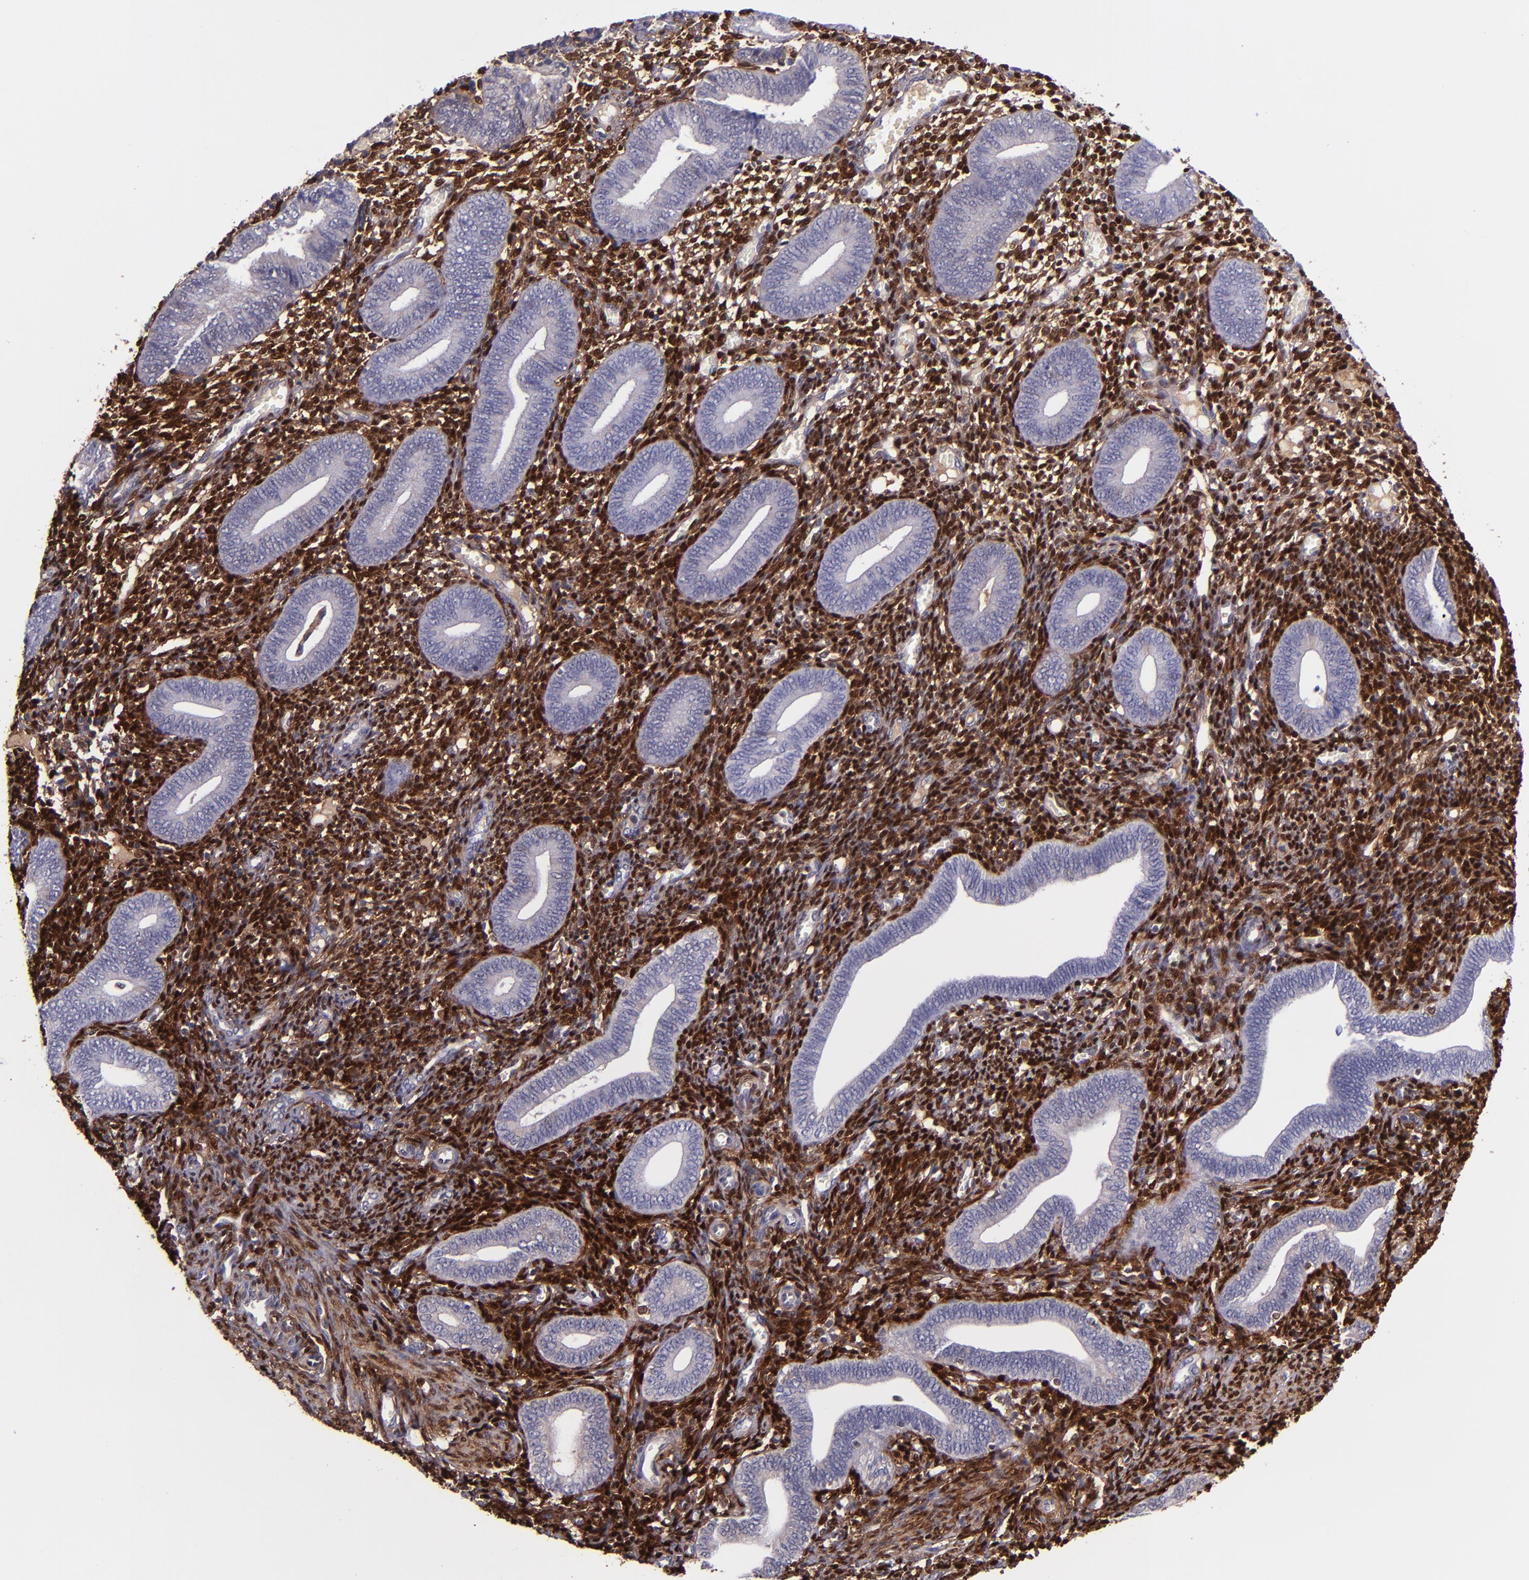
{"staining": {"intensity": "strong", "quantity": ">75%", "location": "nuclear"}, "tissue": "endometrium", "cell_type": "Cells in endometrial stroma", "image_type": "normal", "snomed": [{"axis": "morphology", "description": "Normal tissue, NOS"}, {"axis": "topography", "description": "Uterus"}, {"axis": "topography", "description": "Endometrium"}], "caption": "DAB (3,3'-diaminobenzidine) immunohistochemical staining of benign human endometrium shows strong nuclear protein positivity in approximately >75% of cells in endometrial stroma. The staining was performed using DAB (3,3'-diaminobenzidine), with brown indicating positive protein expression. Nuclei are stained blue with hematoxylin.", "gene": "LGALS1", "patient": {"sex": "female", "age": 33}}